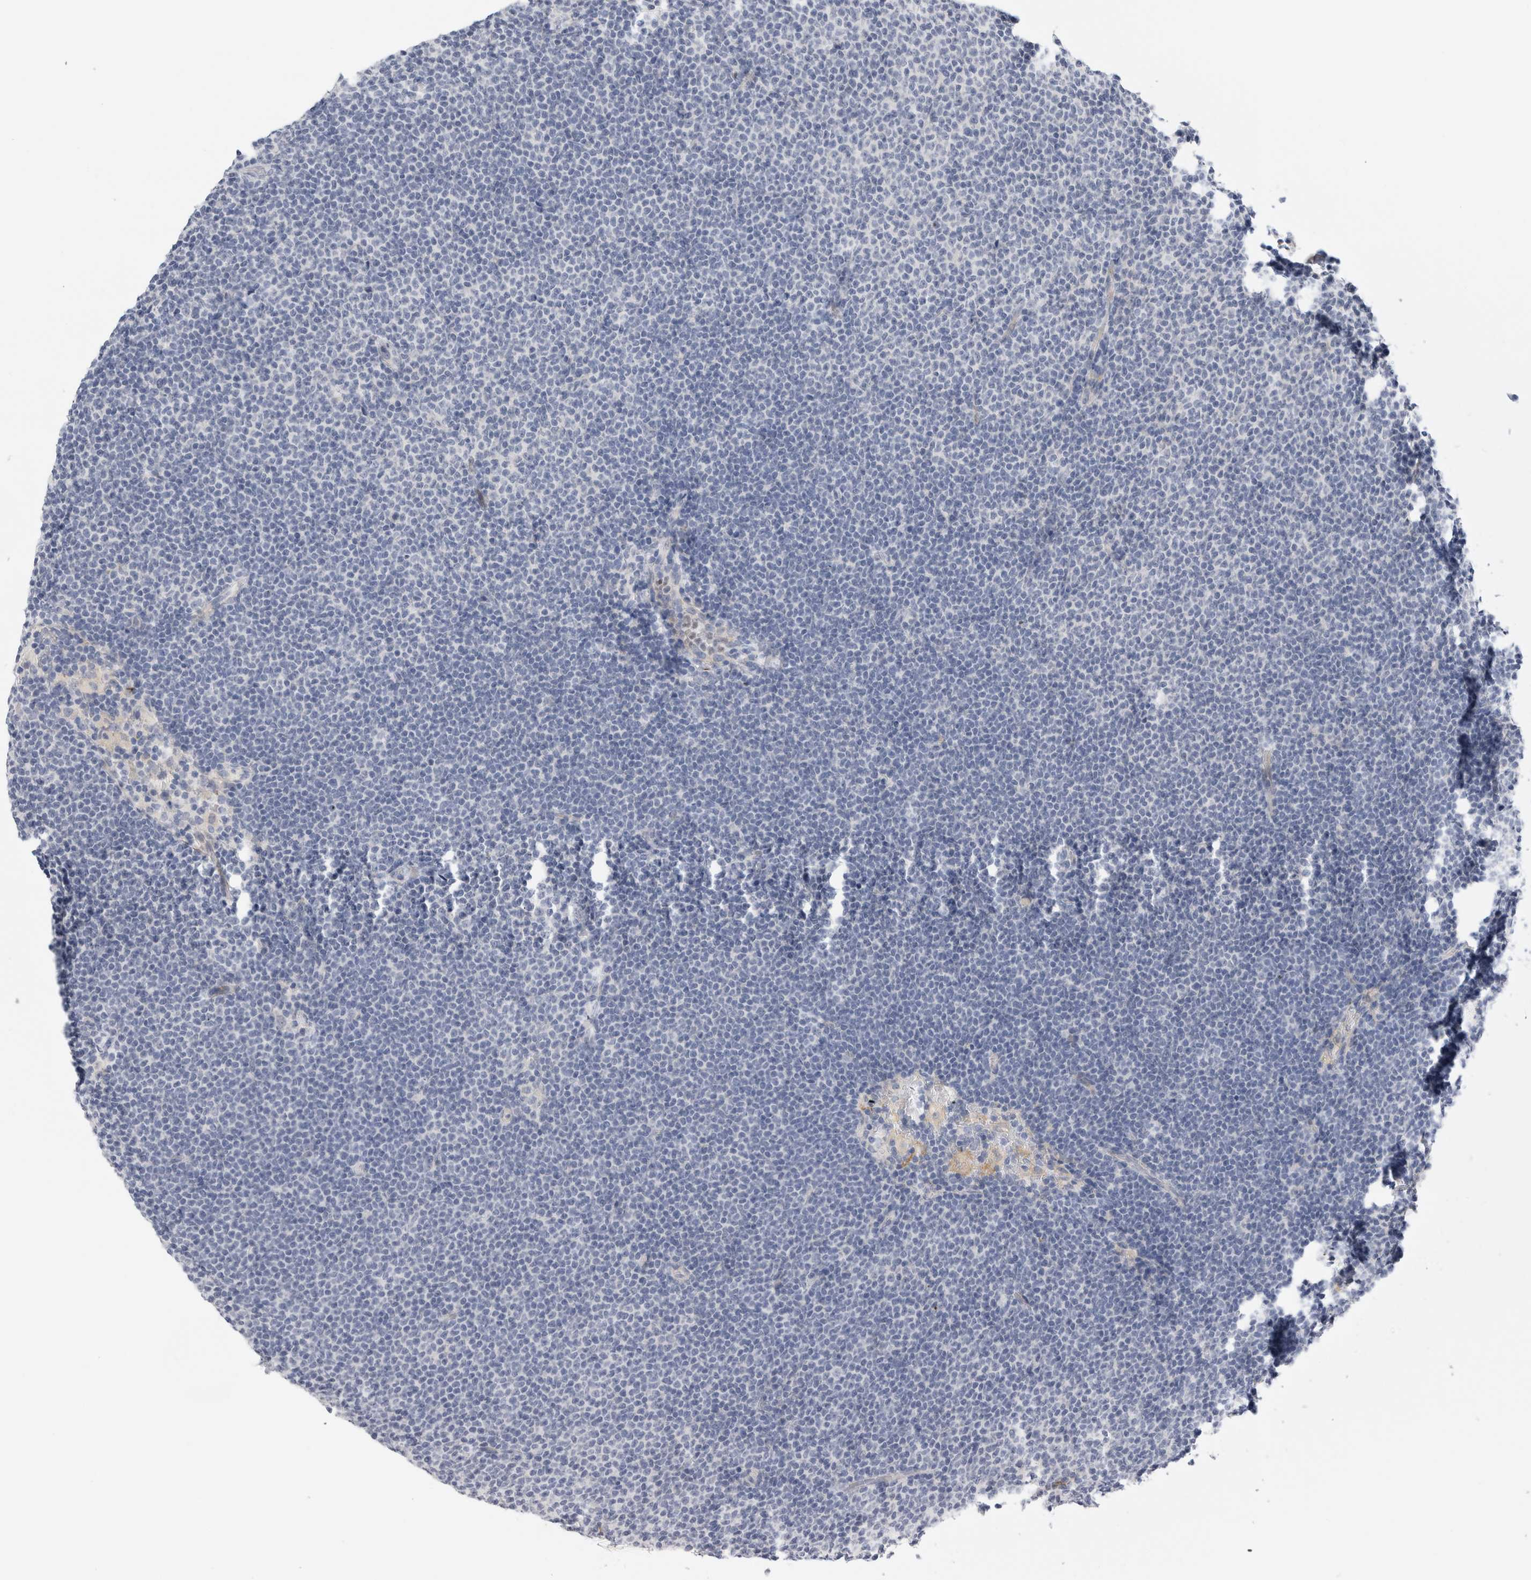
{"staining": {"intensity": "negative", "quantity": "none", "location": "none"}, "tissue": "lymphoma", "cell_type": "Tumor cells", "image_type": "cancer", "snomed": [{"axis": "morphology", "description": "Malignant lymphoma, non-Hodgkin's type, Low grade"}, {"axis": "topography", "description": "Lymph node"}], "caption": "An immunohistochemistry image of lymphoma is shown. There is no staining in tumor cells of lymphoma.", "gene": "SLC20A2", "patient": {"sex": "female", "age": 53}}